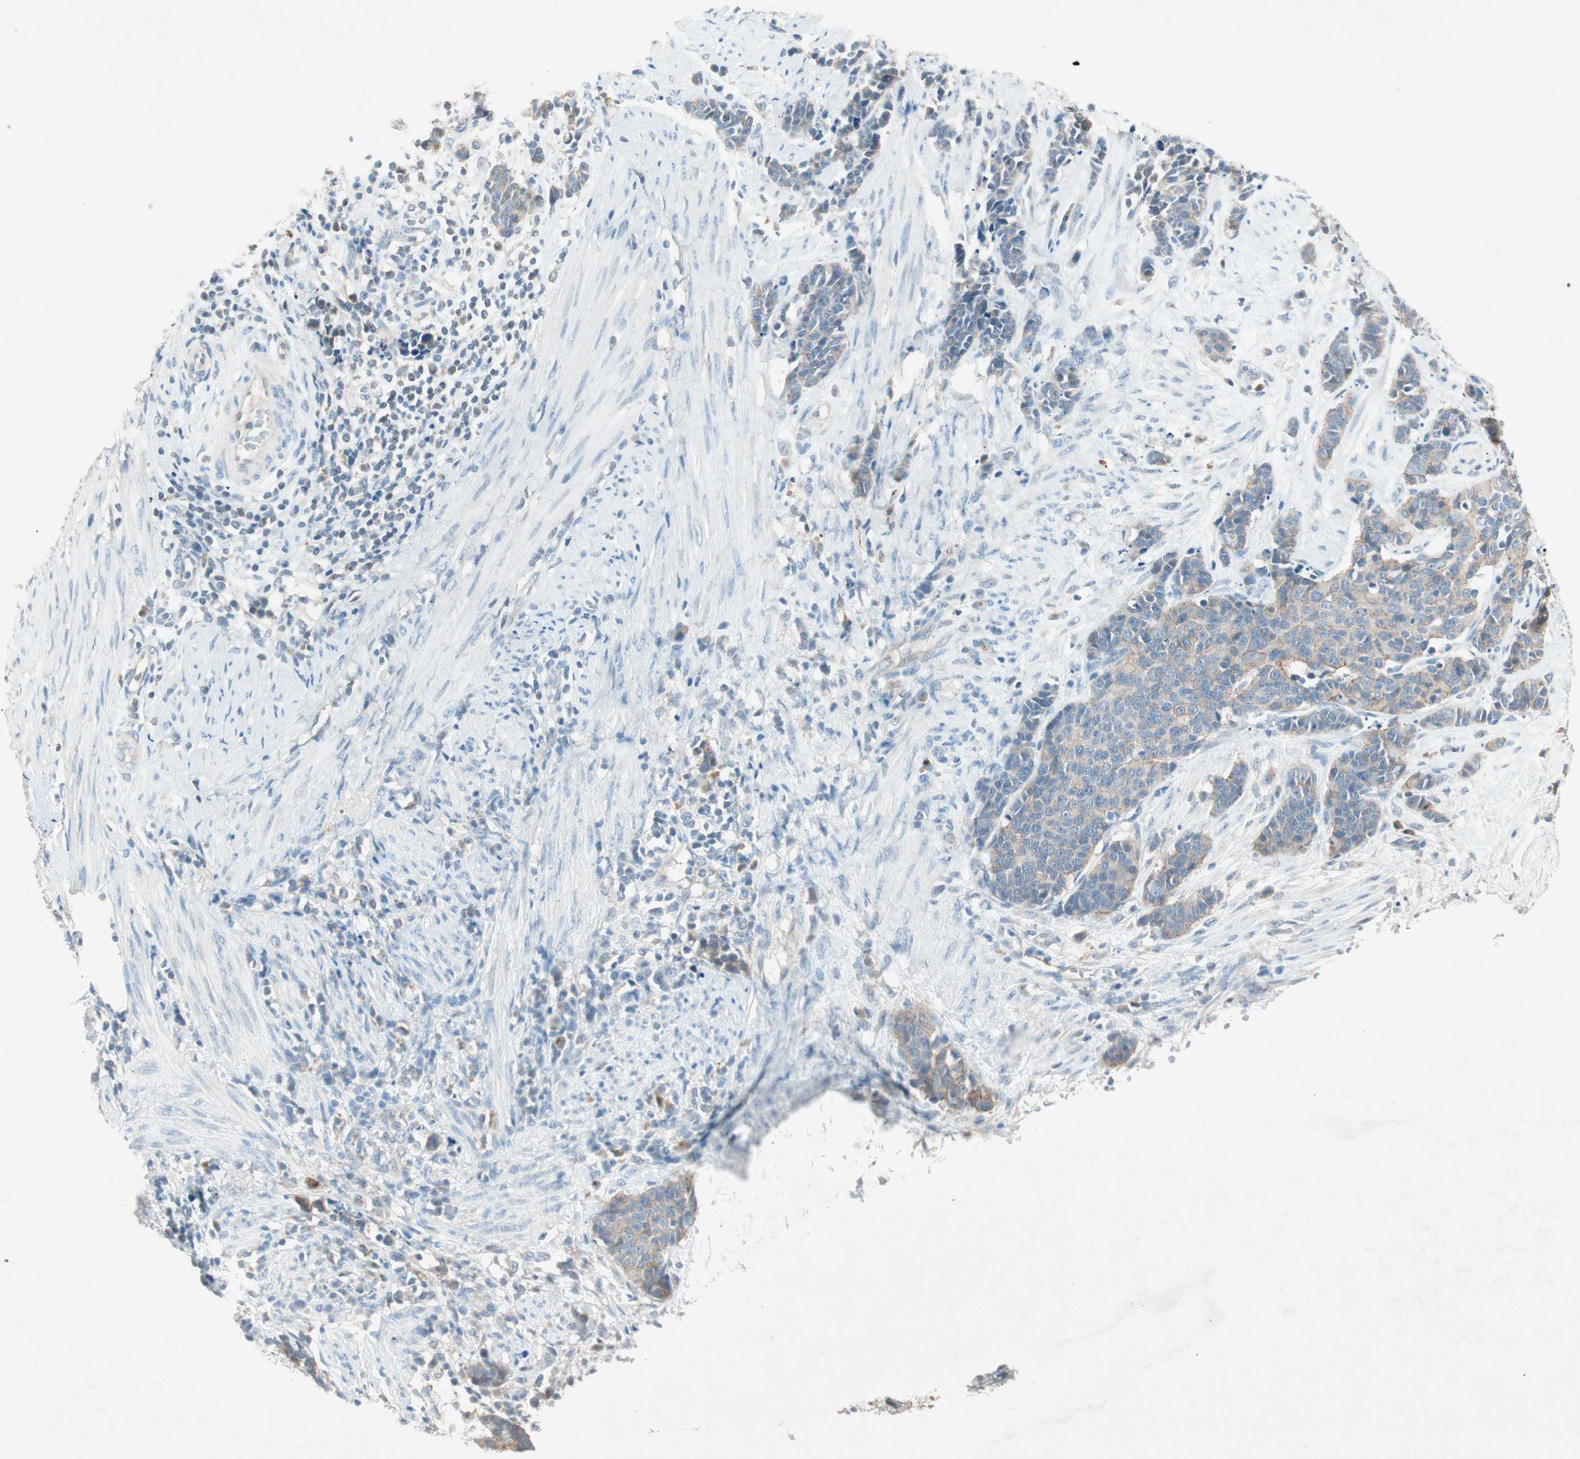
{"staining": {"intensity": "weak", "quantity": "25%-75%", "location": "cytoplasmic/membranous"}, "tissue": "cervical cancer", "cell_type": "Tumor cells", "image_type": "cancer", "snomed": [{"axis": "morphology", "description": "Squamous cell carcinoma, NOS"}, {"axis": "topography", "description": "Cervix"}], "caption": "Immunohistochemistry (IHC) histopathology image of cervical cancer (squamous cell carcinoma) stained for a protein (brown), which demonstrates low levels of weak cytoplasmic/membranous positivity in about 25%-75% of tumor cells.", "gene": "NKAIN1", "patient": {"sex": "female", "age": 35}}